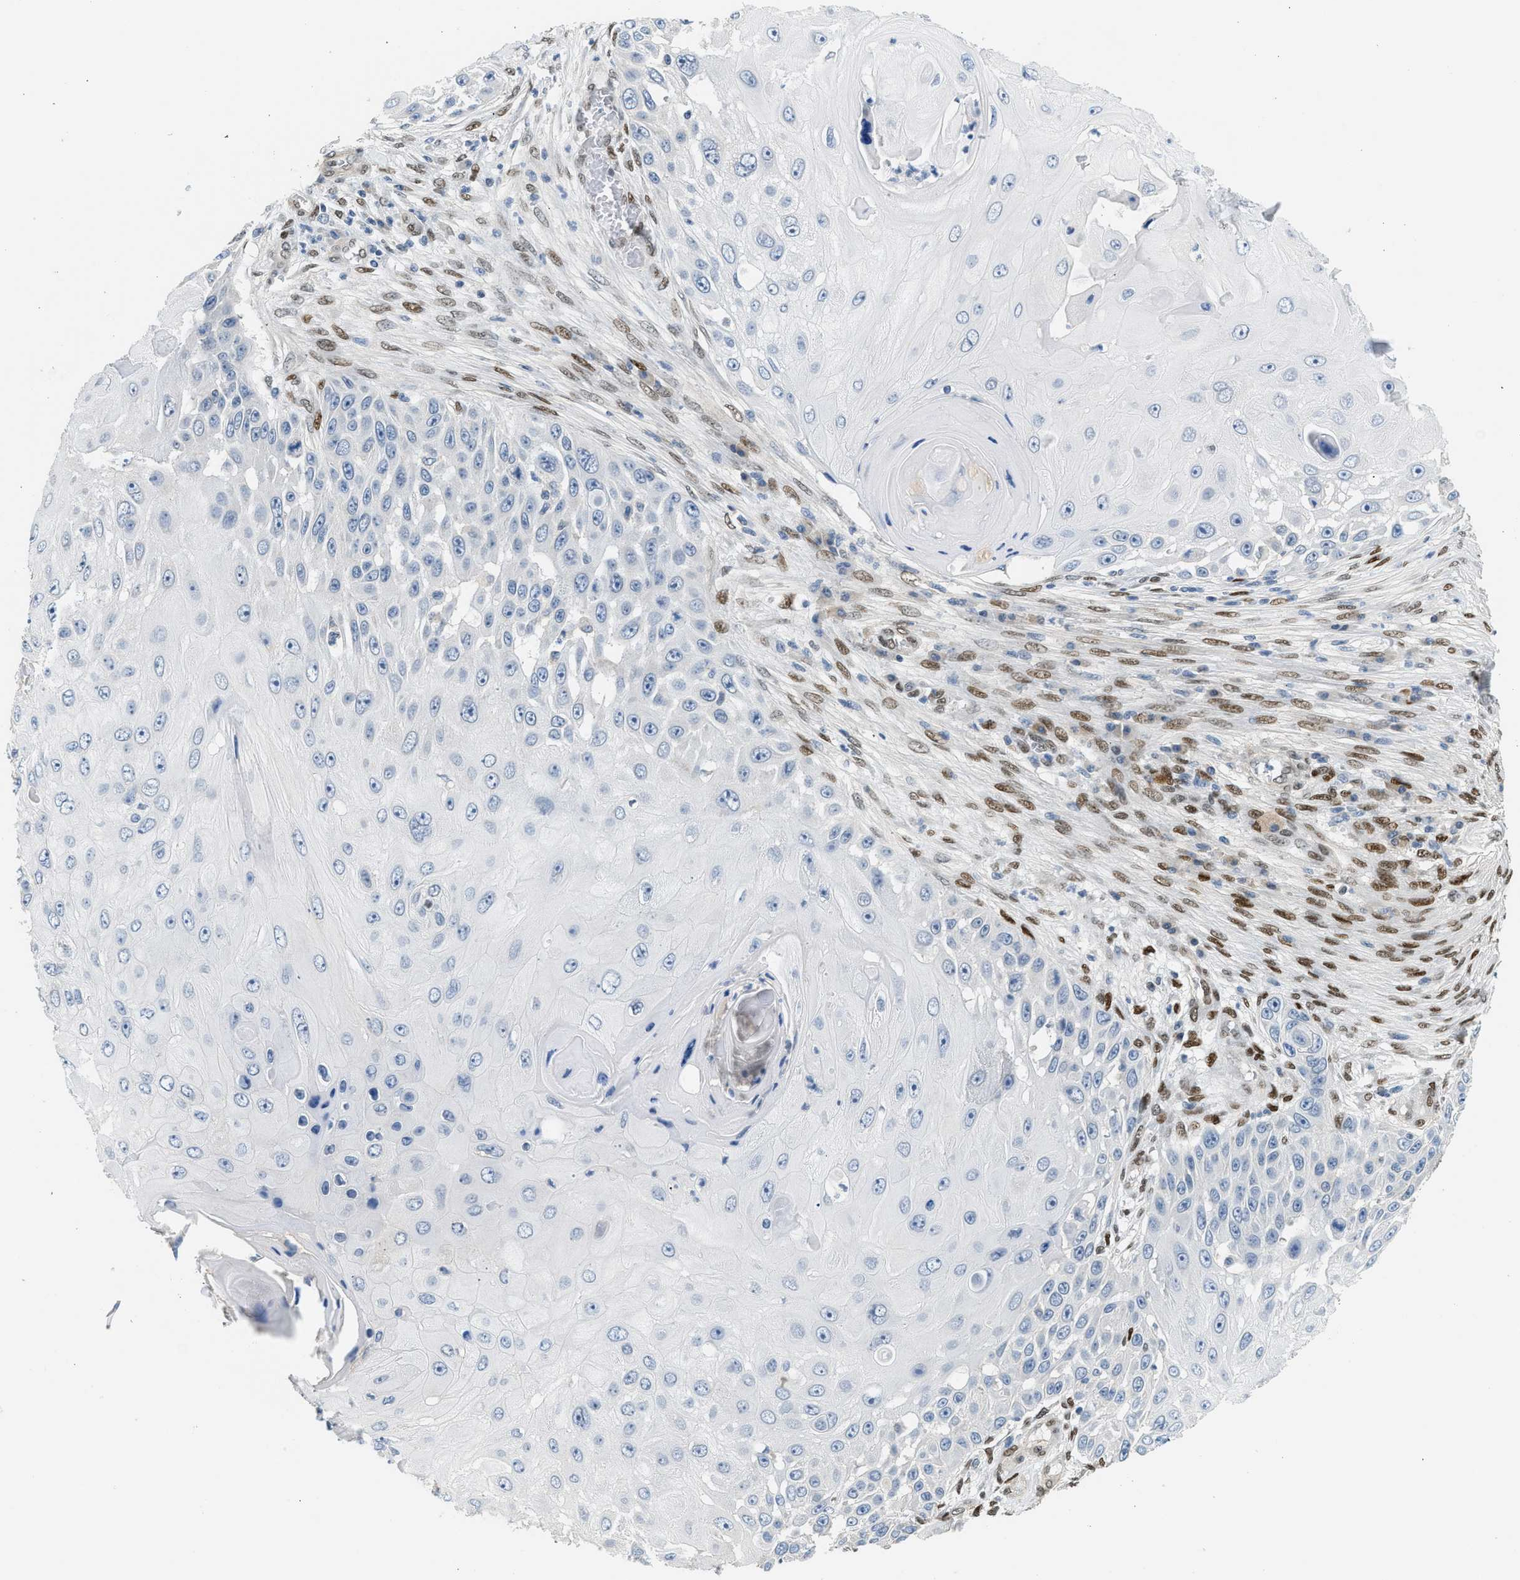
{"staining": {"intensity": "negative", "quantity": "none", "location": "none"}, "tissue": "skin cancer", "cell_type": "Tumor cells", "image_type": "cancer", "snomed": [{"axis": "morphology", "description": "Squamous cell carcinoma, NOS"}, {"axis": "topography", "description": "Skin"}], "caption": "Skin cancer stained for a protein using immunohistochemistry (IHC) demonstrates no staining tumor cells.", "gene": "ZBTB20", "patient": {"sex": "female", "age": 44}}